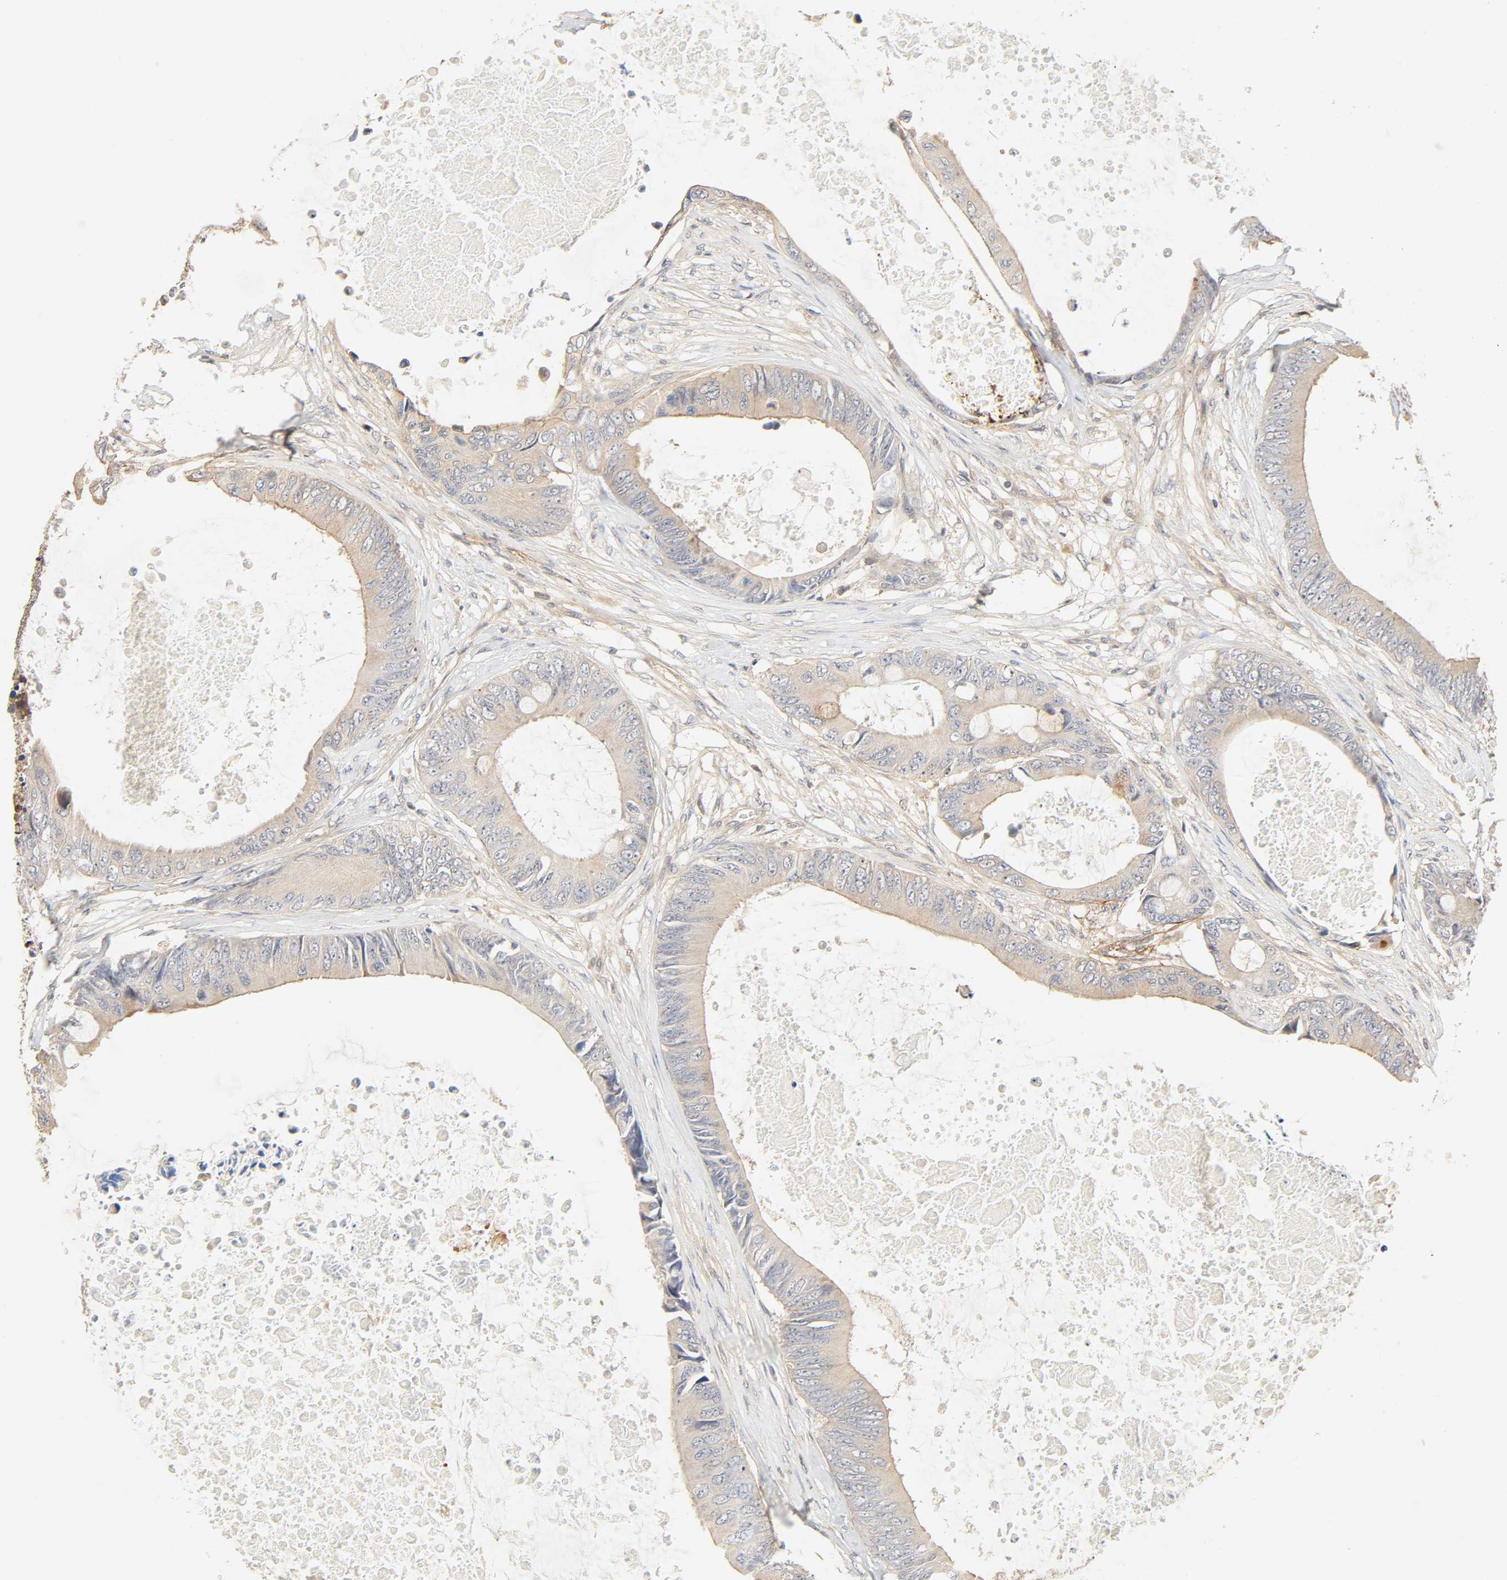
{"staining": {"intensity": "weak", "quantity": "25%-75%", "location": "cytoplasmic/membranous"}, "tissue": "colorectal cancer", "cell_type": "Tumor cells", "image_type": "cancer", "snomed": [{"axis": "morphology", "description": "Normal tissue, NOS"}, {"axis": "morphology", "description": "Adenocarcinoma, NOS"}, {"axis": "topography", "description": "Rectum"}, {"axis": "topography", "description": "Peripheral nerve tissue"}], "caption": "There is low levels of weak cytoplasmic/membranous staining in tumor cells of adenocarcinoma (colorectal), as demonstrated by immunohistochemical staining (brown color).", "gene": "CACNA1G", "patient": {"sex": "female", "age": 77}}